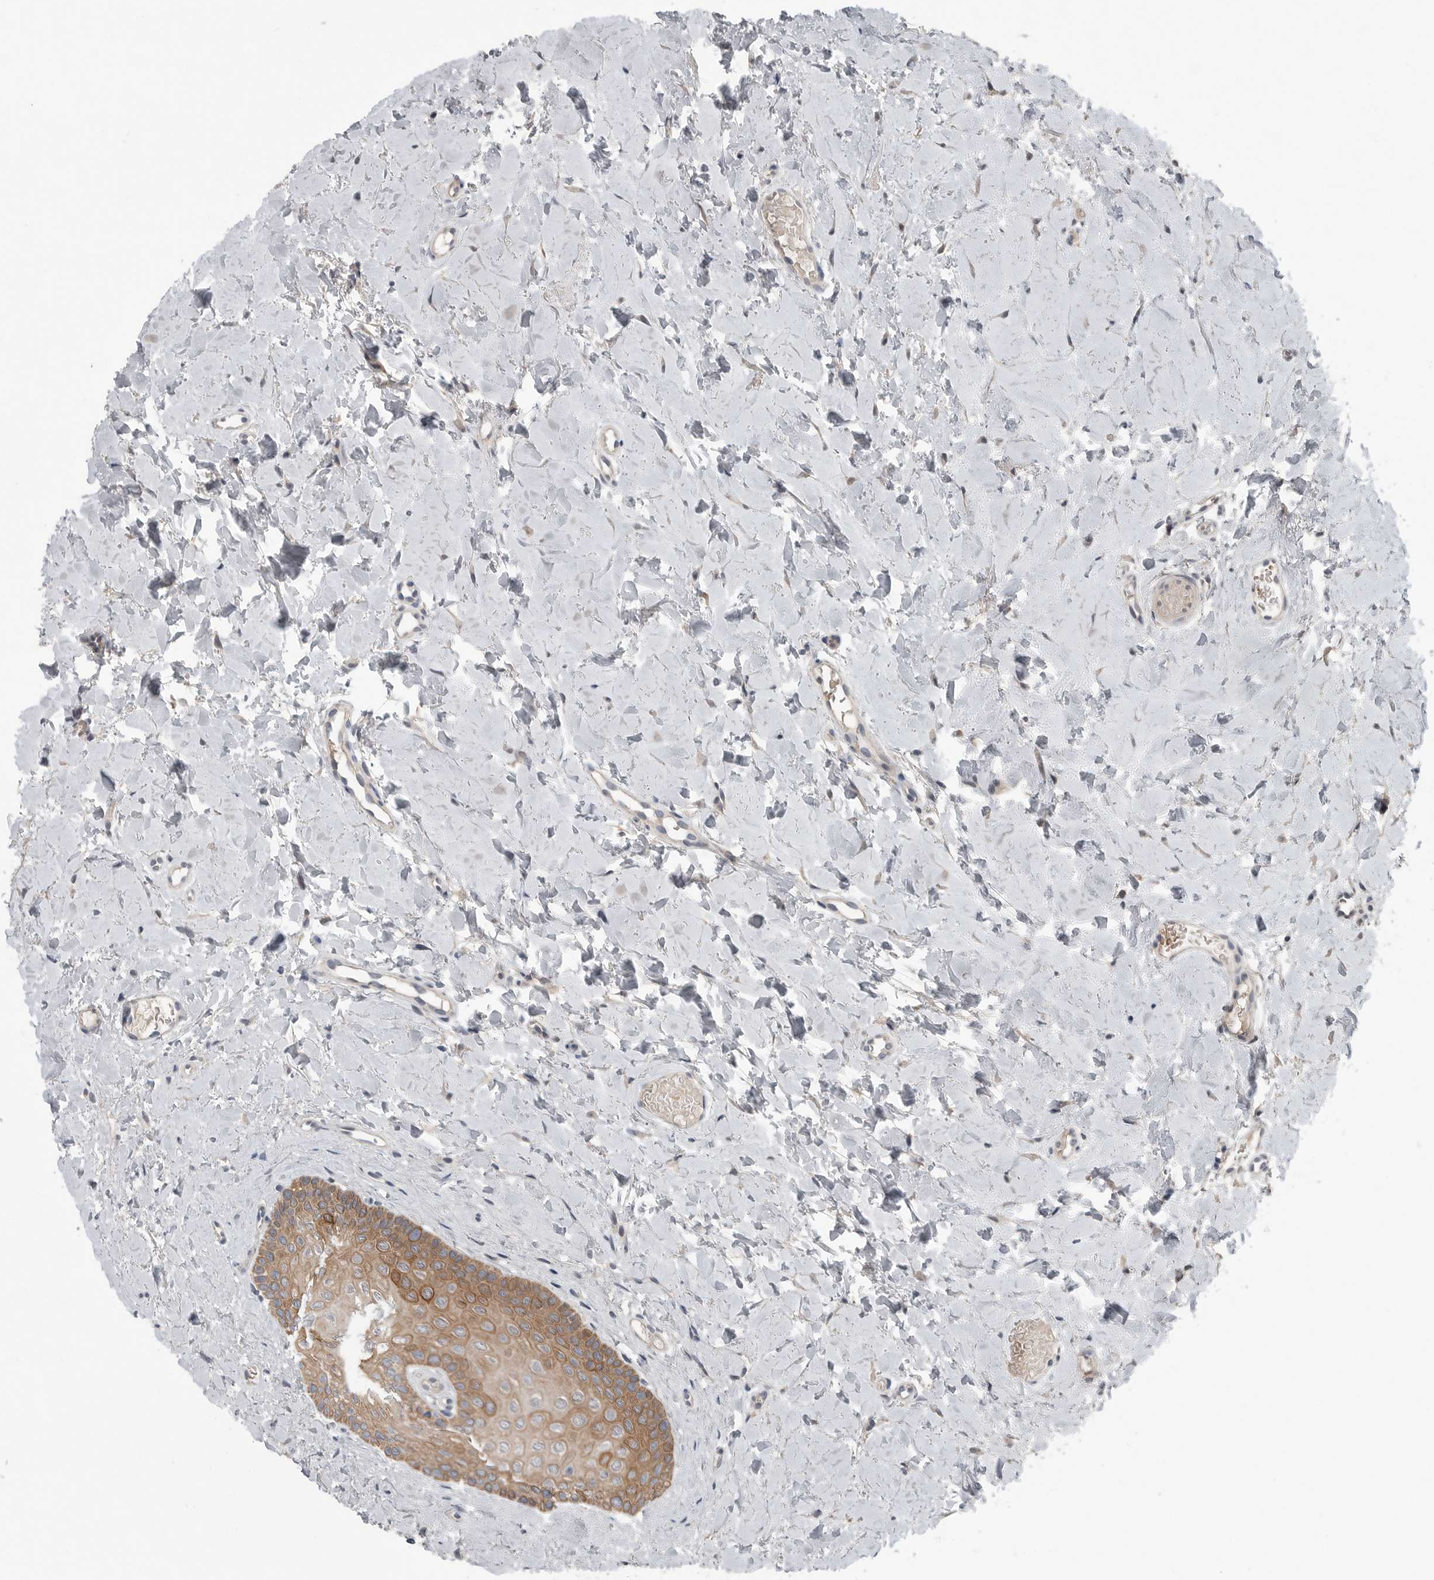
{"staining": {"intensity": "moderate", "quantity": "25%-75%", "location": "cytoplasmic/membranous"}, "tissue": "oral mucosa", "cell_type": "Squamous epithelial cells", "image_type": "normal", "snomed": [{"axis": "morphology", "description": "Normal tissue, NOS"}, {"axis": "topography", "description": "Oral tissue"}], "caption": "Oral mucosa stained with immunohistochemistry demonstrates moderate cytoplasmic/membranous staining in approximately 25%-75% of squamous epithelial cells.", "gene": "SCP2", "patient": {"sex": "female", "age": 39}}